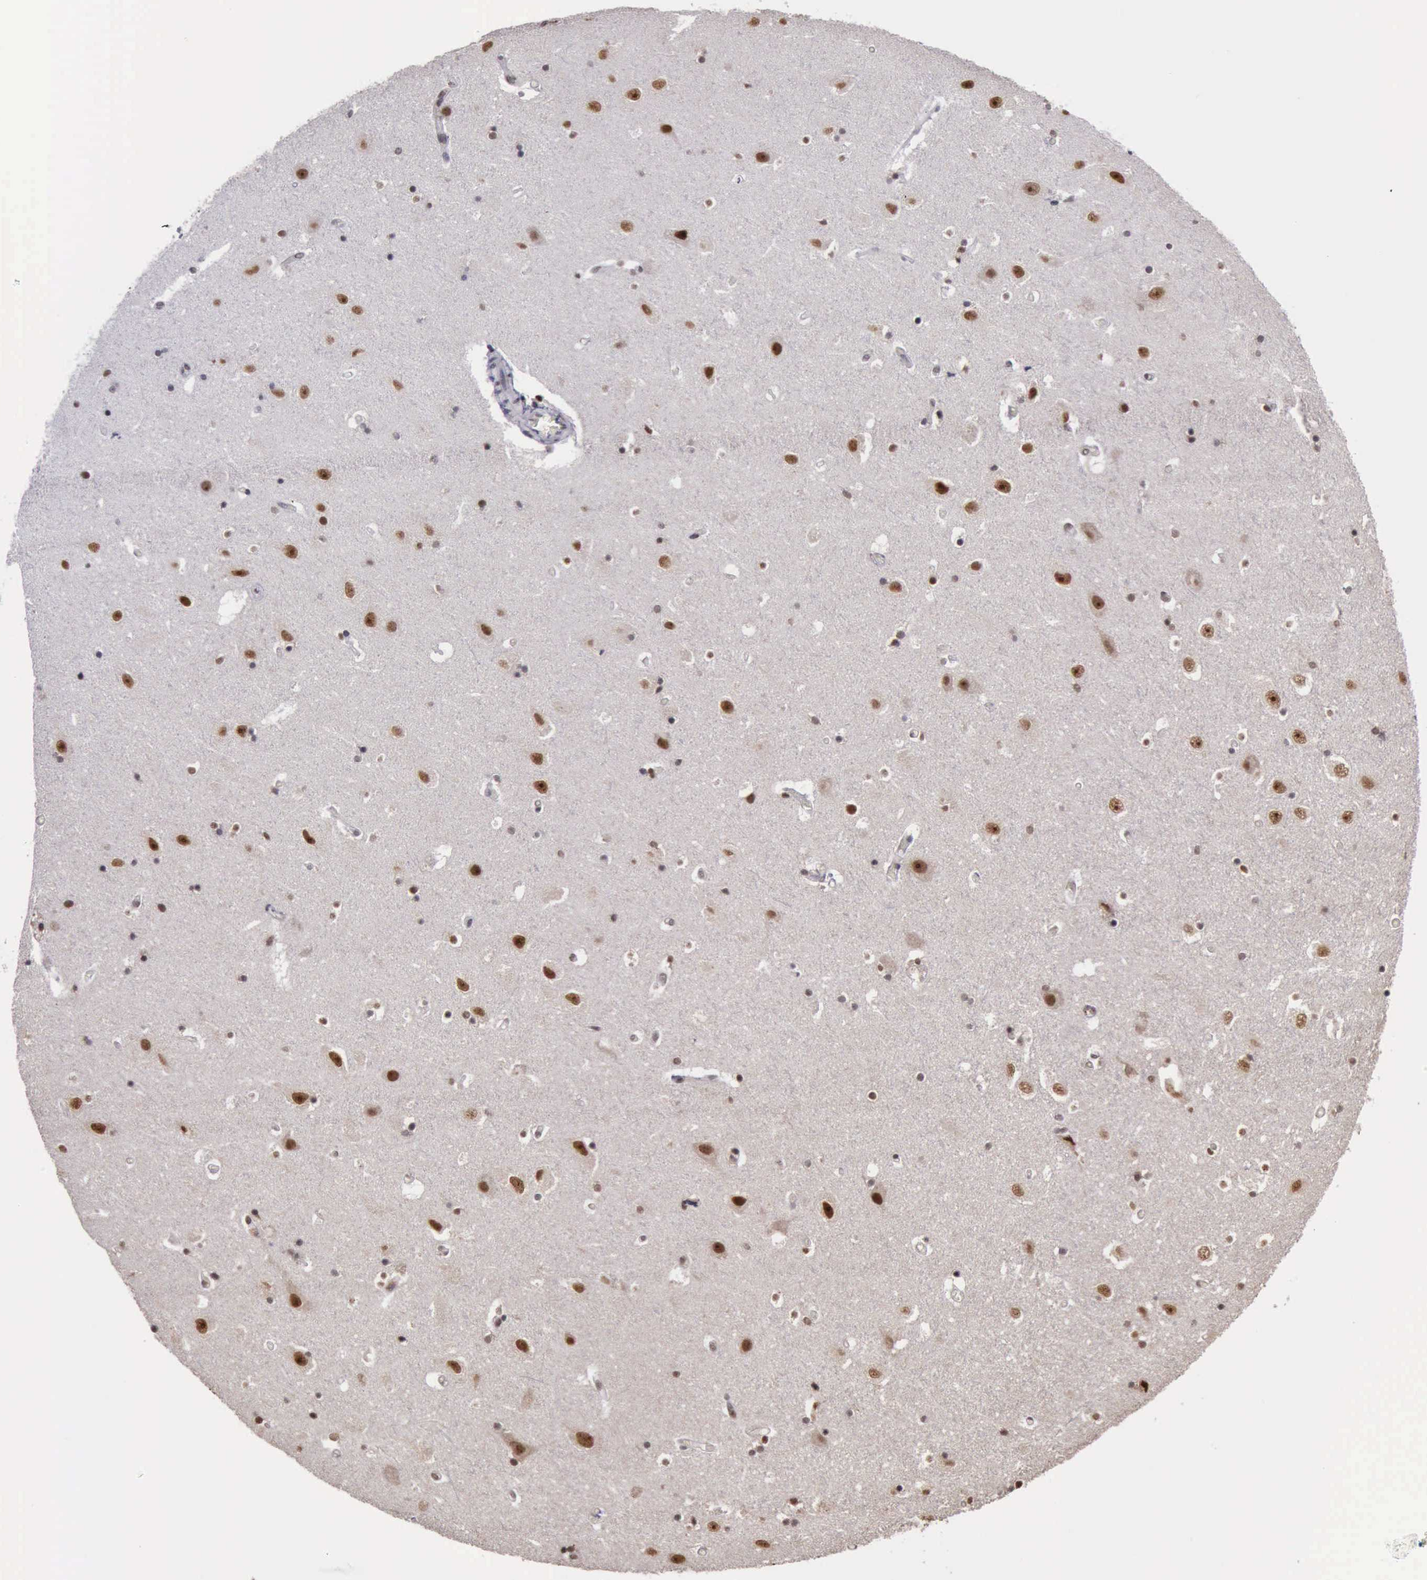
{"staining": {"intensity": "moderate", "quantity": "25%-75%", "location": "nuclear"}, "tissue": "hippocampus", "cell_type": "Glial cells", "image_type": "normal", "snomed": [{"axis": "morphology", "description": "Normal tissue, NOS"}, {"axis": "topography", "description": "Hippocampus"}], "caption": "The image shows a brown stain indicating the presence of a protein in the nuclear of glial cells in hippocampus.", "gene": "TRMT2A", "patient": {"sex": "male", "age": 45}}